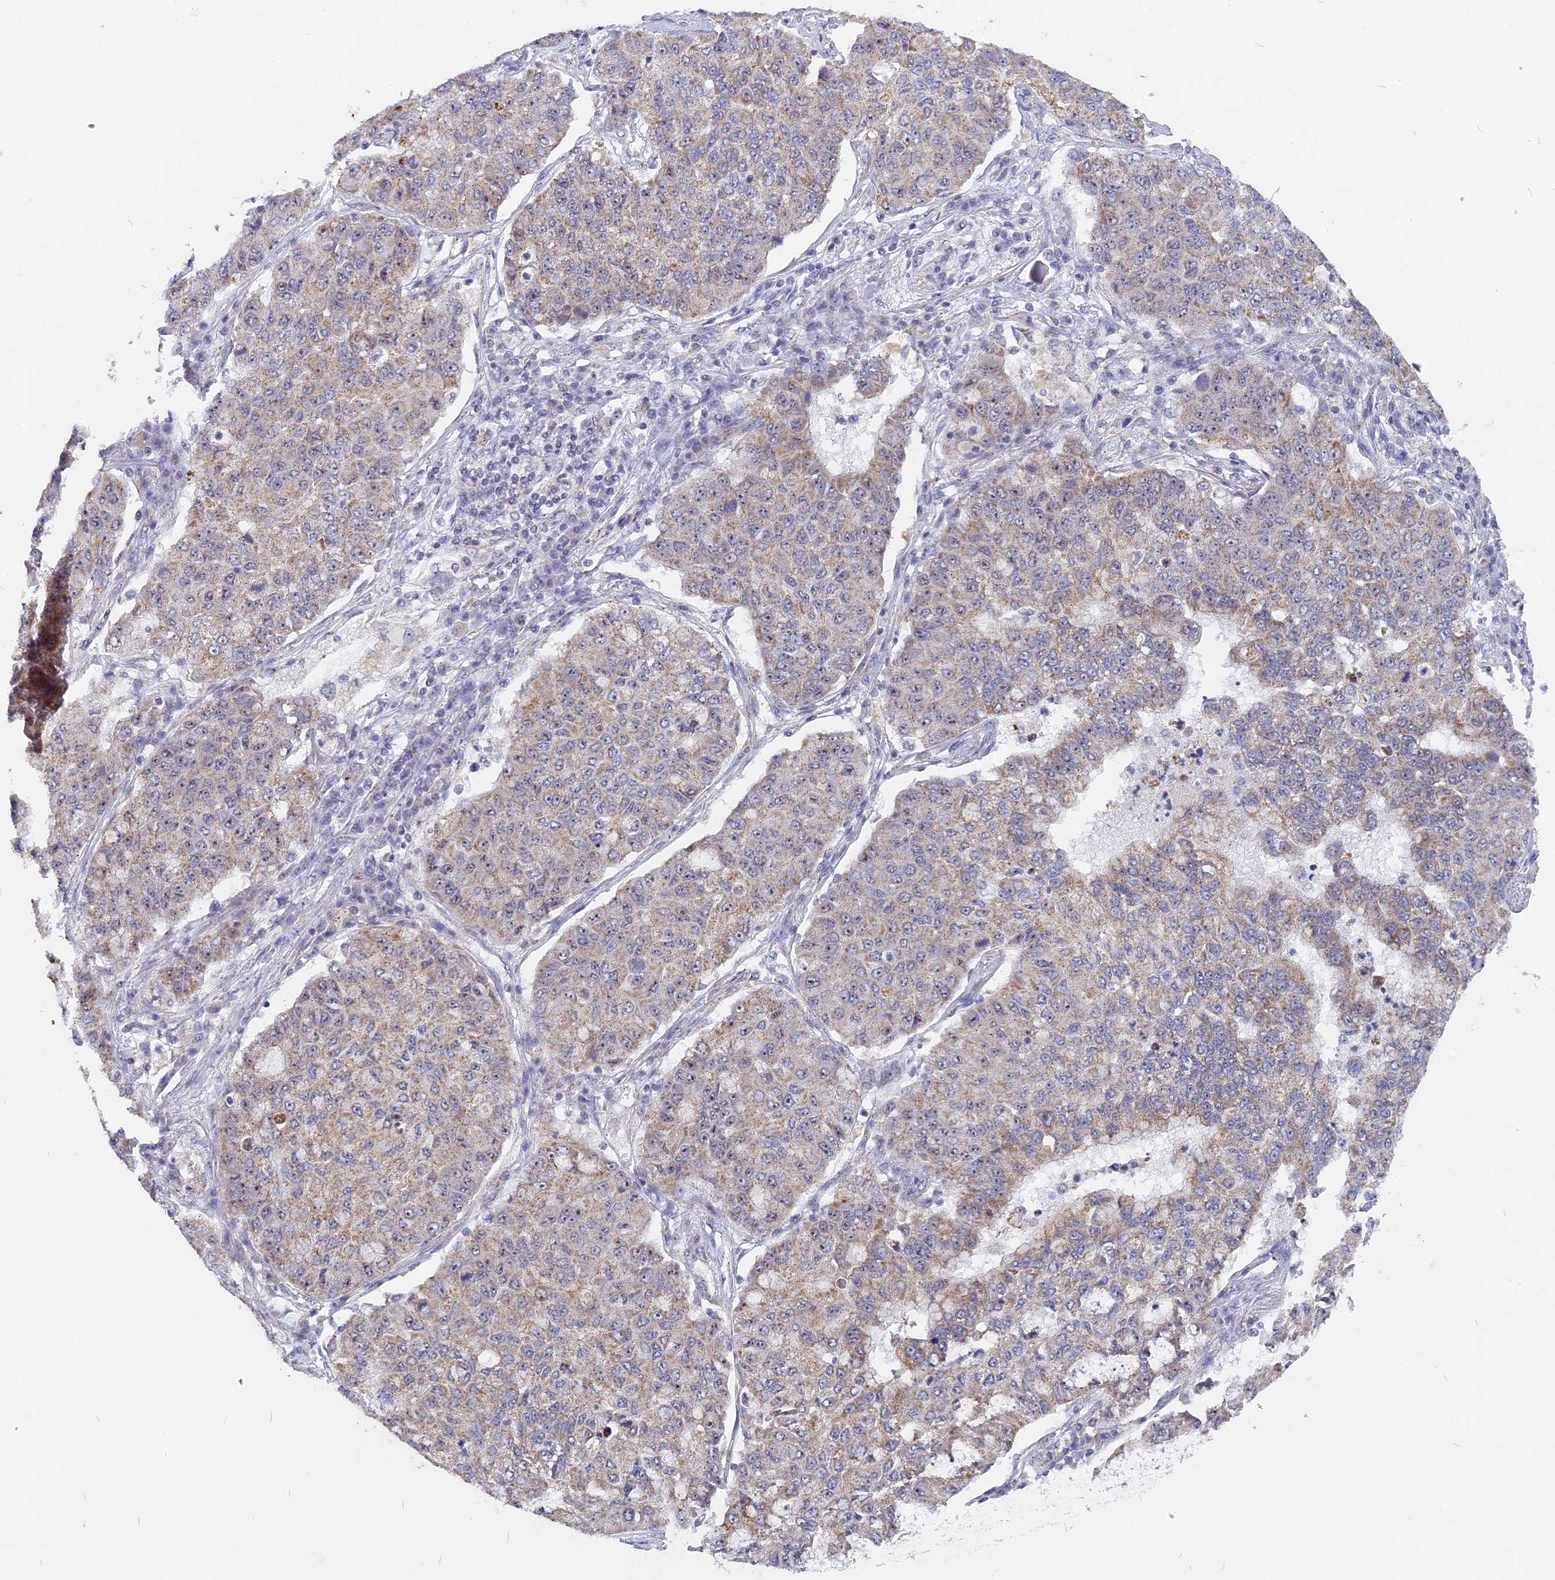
{"staining": {"intensity": "moderate", "quantity": "25%-75%", "location": "cytoplasmic/membranous"}, "tissue": "lung cancer", "cell_type": "Tumor cells", "image_type": "cancer", "snomed": [{"axis": "morphology", "description": "Squamous cell carcinoma, NOS"}, {"axis": "topography", "description": "Lung"}], "caption": "Immunohistochemical staining of human lung cancer (squamous cell carcinoma) reveals moderate cytoplasmic/membranous protein positivity in approximately 25%-75% of tumor cells. Ihc stains the protein in brown and the nuclei are stained blue.", "gene": "DTWD1", "patient": {"sex": "male", "age": 74}}